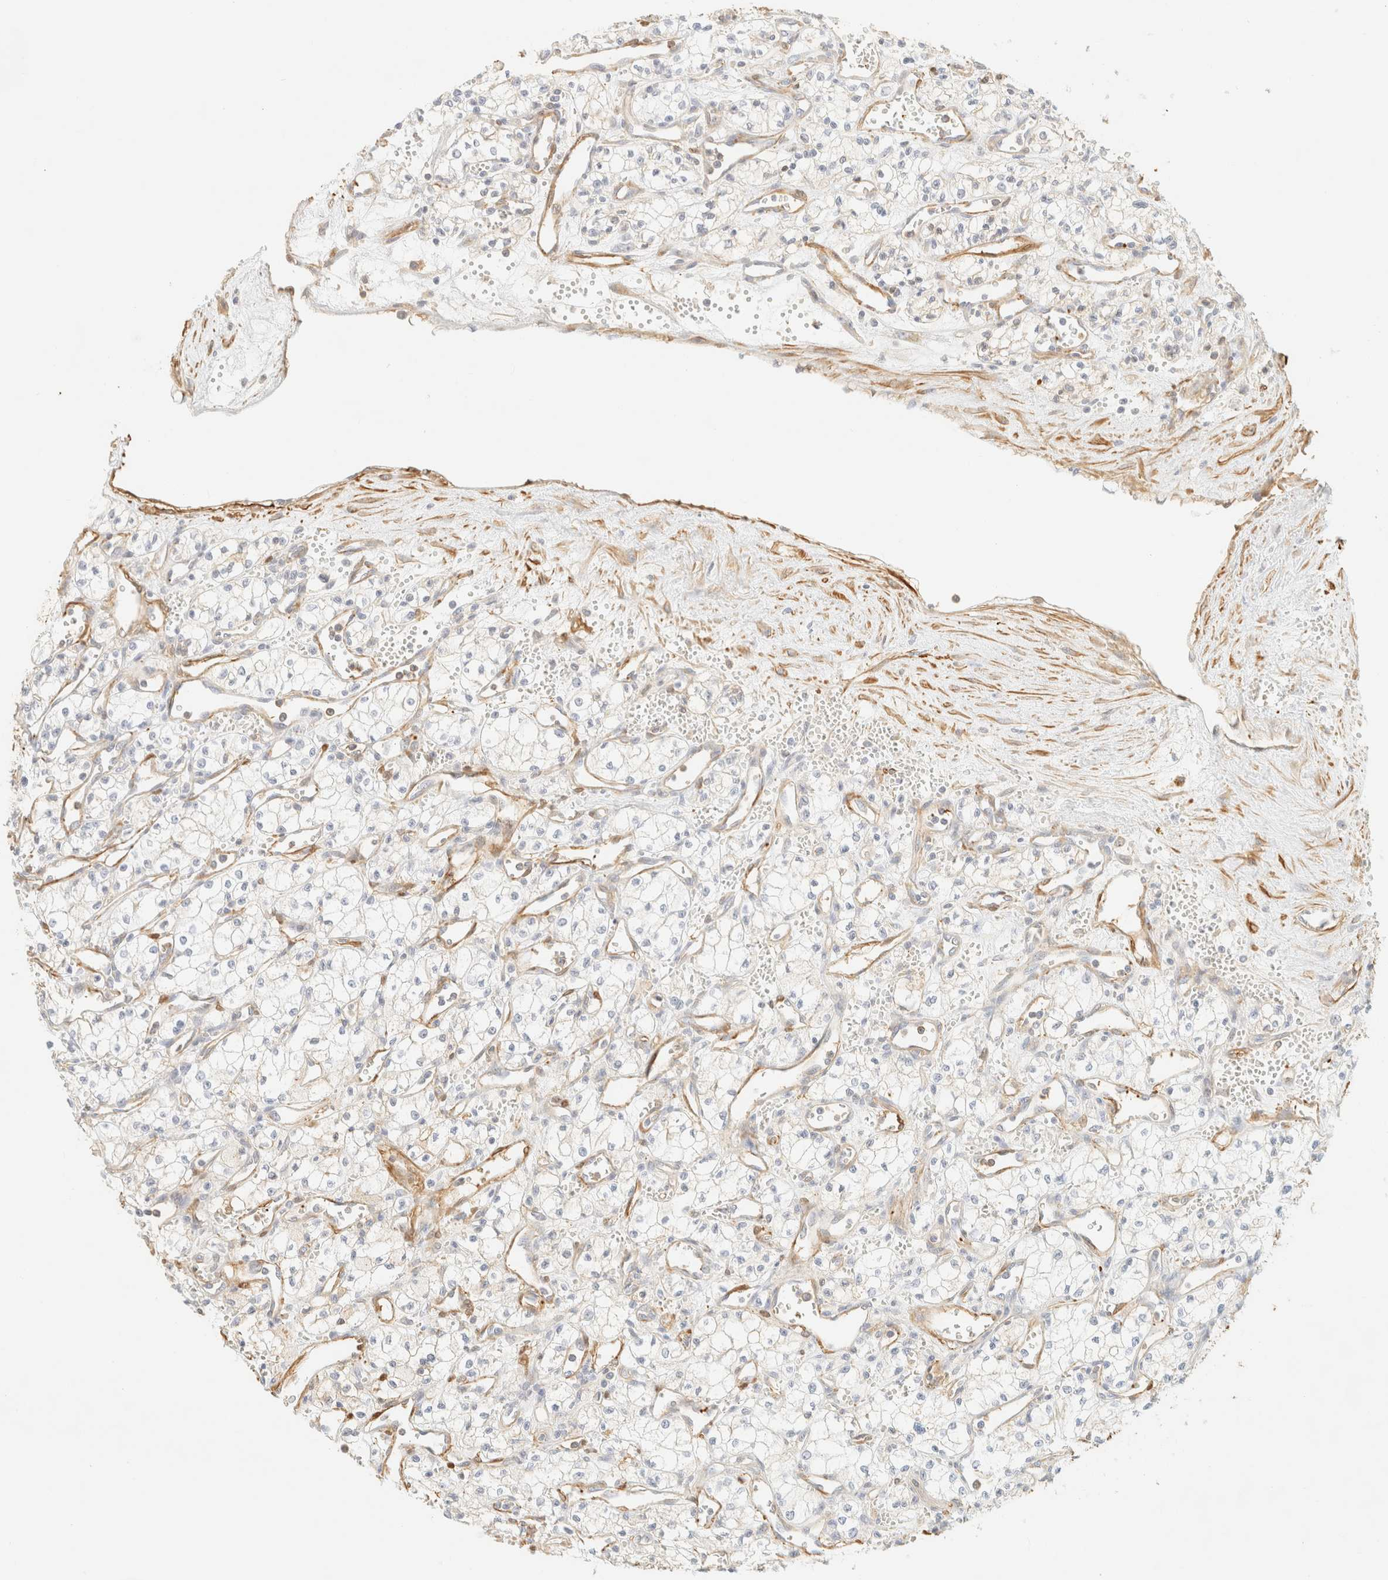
{"staining": {"intensity": "weak", "quantity": "<25%", "location": "cytoplasmic/membranous"}, "tissue": "renal cancer", "cell_type": "Tumor cells", "image_type": "cancer", "snomed": [{"axis": "morphology", "description": "Adenocarcinoma, NOS"}, {"axis": "topography", "description": "Kidney"}], "caption": "Immunohistochemical staining of adenocarcinoma (renal) displays no significant staining in tumor cells.", "gene": "OTOP2", "patient": {"sex": "male", "age": 59}}